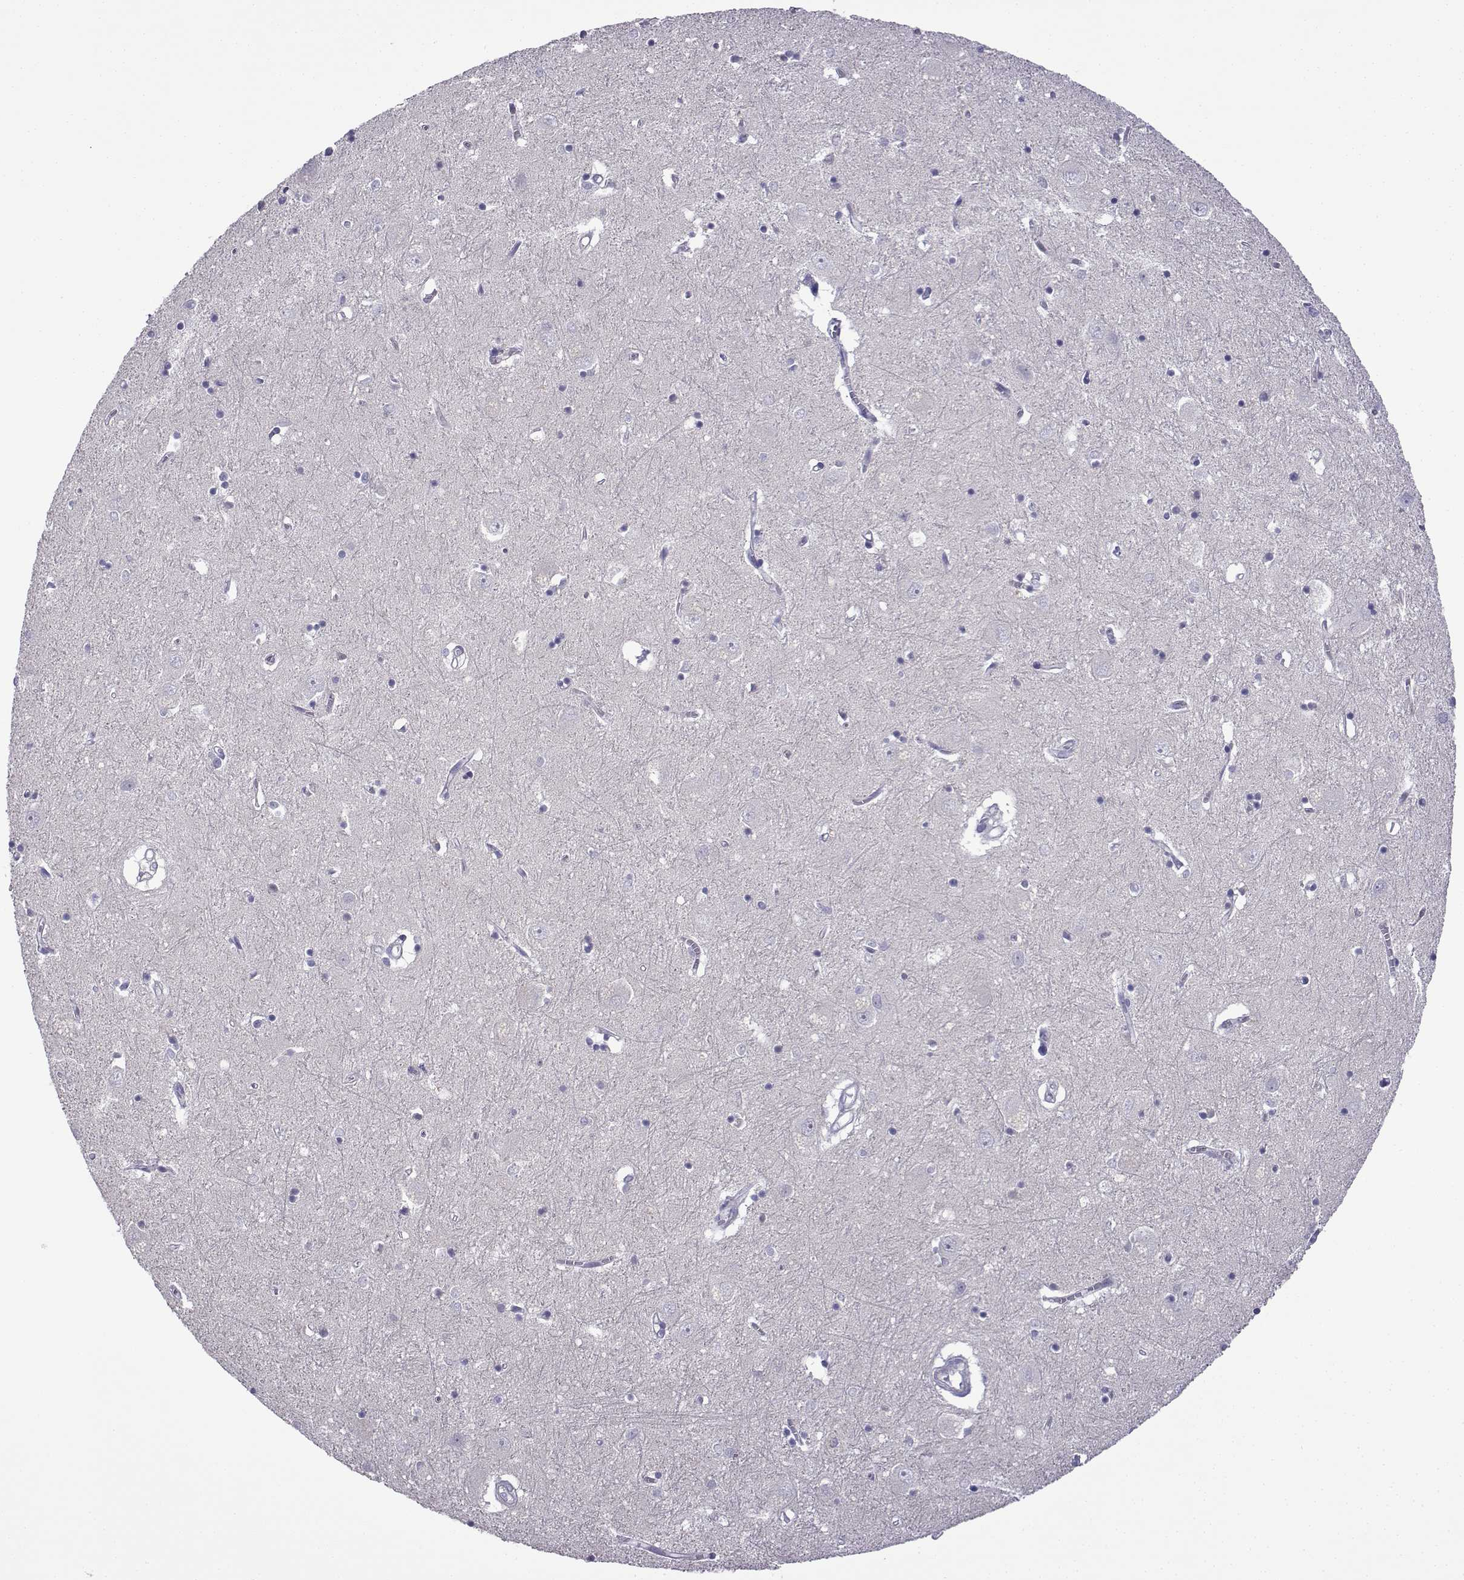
{"staining": {"intensity": "negative", "quantity": "none", "location": "none"}, "tissue": "caudate", "cell_type": "Glial cells", "image_type": "normal", "snomed": [{"axis": "morphology", "description": "Normal tissue, NOS"}, {"axis": "topography", "description": "Lateral ventricle wall"}], "caption": "Benign caudate was stained to show a protein in brown. There is no significant expression in glial cells.", "gene": "SPACA7", "patient": {"sex": "male", "age": 54}}